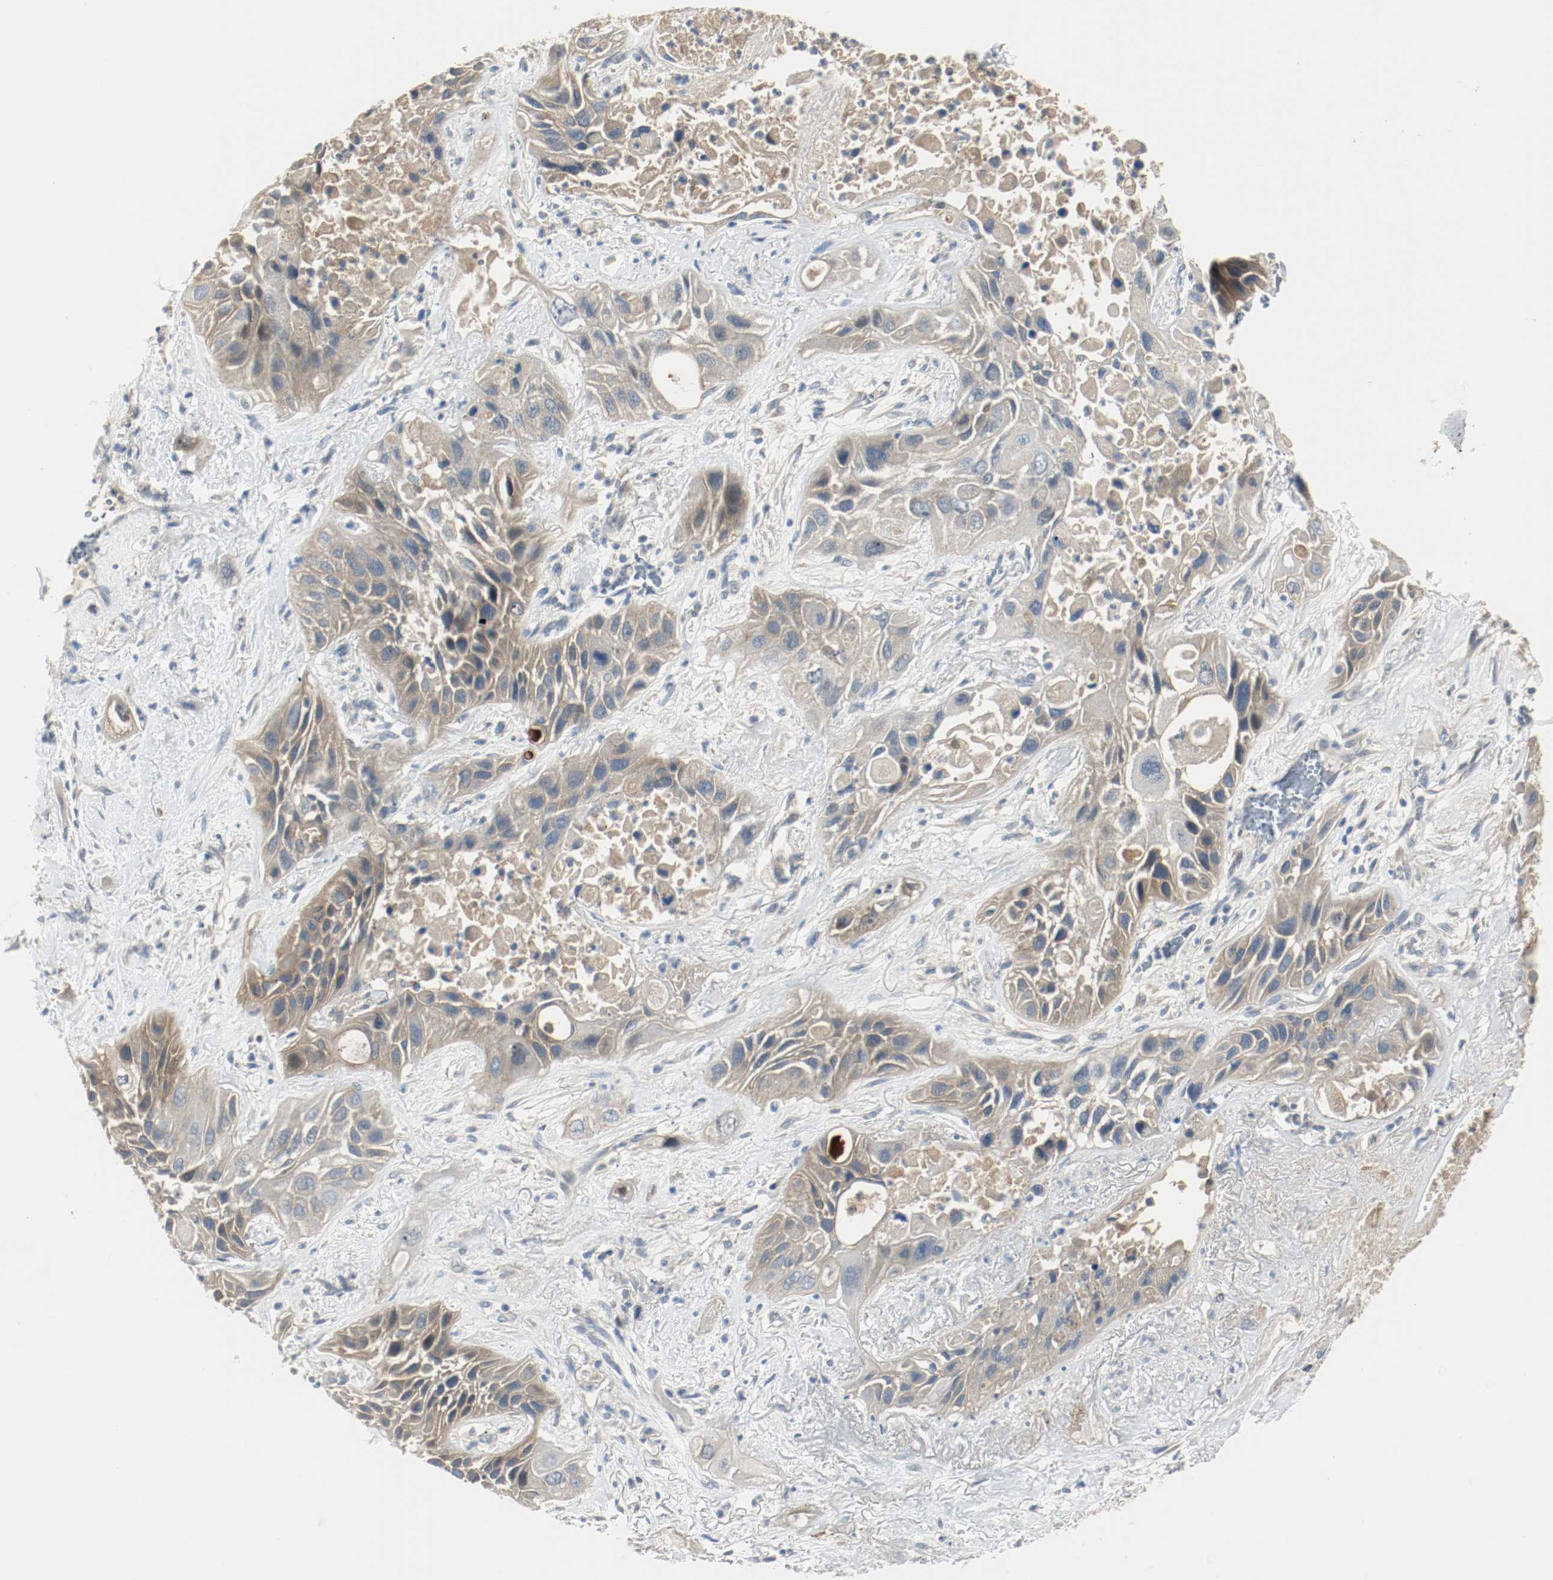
{"staining": {"intensity": "weak", "quantity": ">75%", "location": "cytoplasmic/membranous"}, "tissue": "lung cancer", "cell_type": "Tumor cells", "image_type": "cancer", "snomed": [{"axis": "morphology", "description": "Squamous cell carcinoma, NOS"}, {"axis": "topography", "description": "Lung"}], "caption": "Immunohistochemical staining of human lung cancer displays low levels of weak cytoplasmic/membranous protein positivity in approximately >75% of tumor cells.", "gene": "MELTF", "patient": {"sex": "female", "age": 76}}